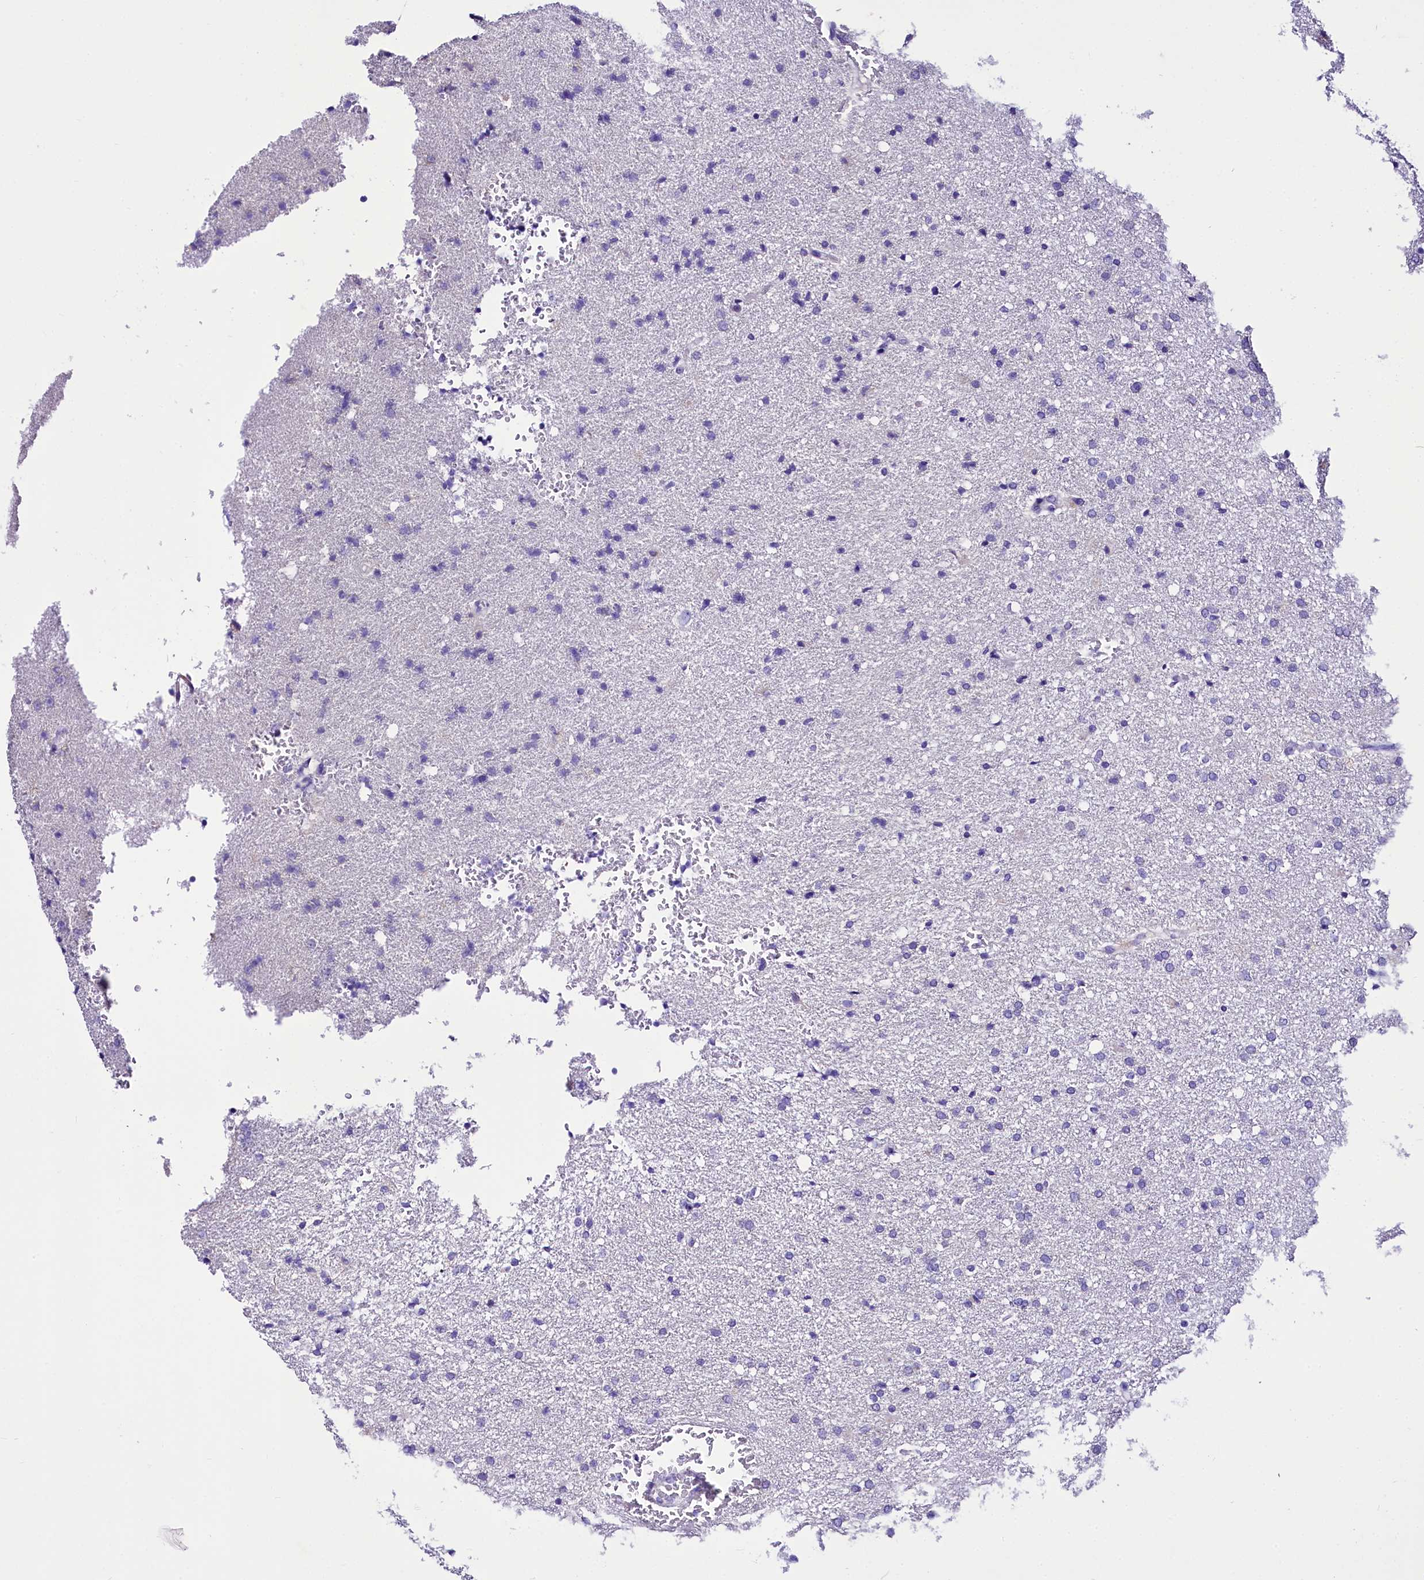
{"staining": {"intensity": "negative", "quantity": "none", "location": "none"}, "tissue": "glioma", "cell_type": "Tumor cells", "image_type": "cancer", "snomed": [{"axis": "morphology", "description": "Glioma, malignant, High grade"}, {"axis": "topography", "description": "Brain"}], "caption": "High magnification brightfield microscopy of high-grade glioma (malignant) stained with DAB (3,3'-diaminobenzidine) (brown) and counterstained with hematoxylin (blue): tumor cells show no significant expression. (DAB immunohistochemistry (IHC), high magnification).", "gene": "A2ML1", "patient": {"sex": "male", "age": 72}}